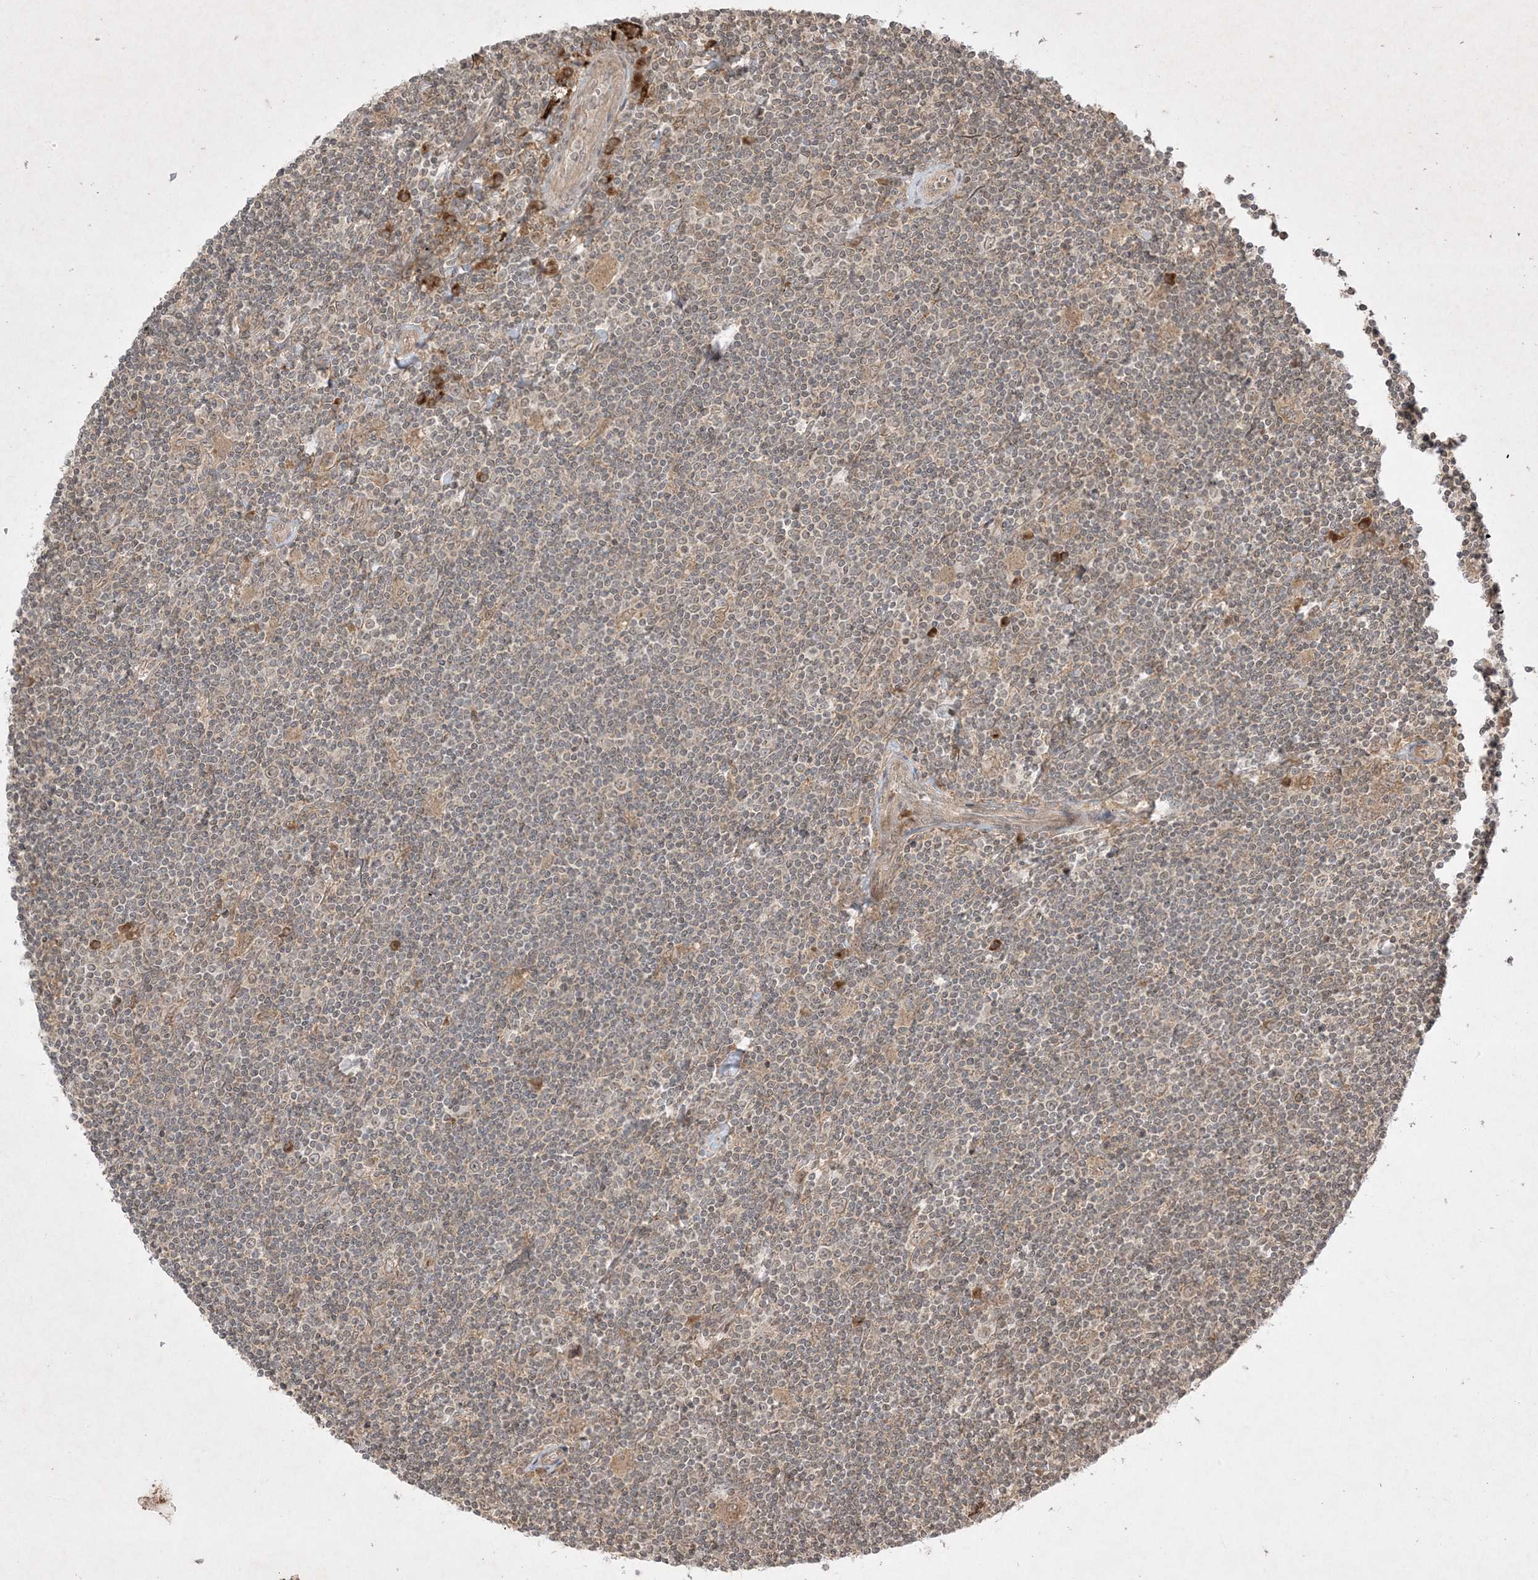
{"staining": {"intensity": "weak", "quantity": "<25%", "location": "cytoplasmic/membranous"}, "tissue": "lymphoma", "cell_type": "Tumor cells", "image_type": "cancer", "snomed": [{"axis": "morphology", "description": "Malignant lymphoma, non-Hodgkin's type, Low grade"}, {"axis": "topography", "description": "Spleen"}], "caption": "Human low-grade malignant lymphoma, non-Hodgkin's type stained for a protein using IHC shows no expression in tumor cells.", "gene": "PTK6", "patient": {"sex": "male", "age": 76}}